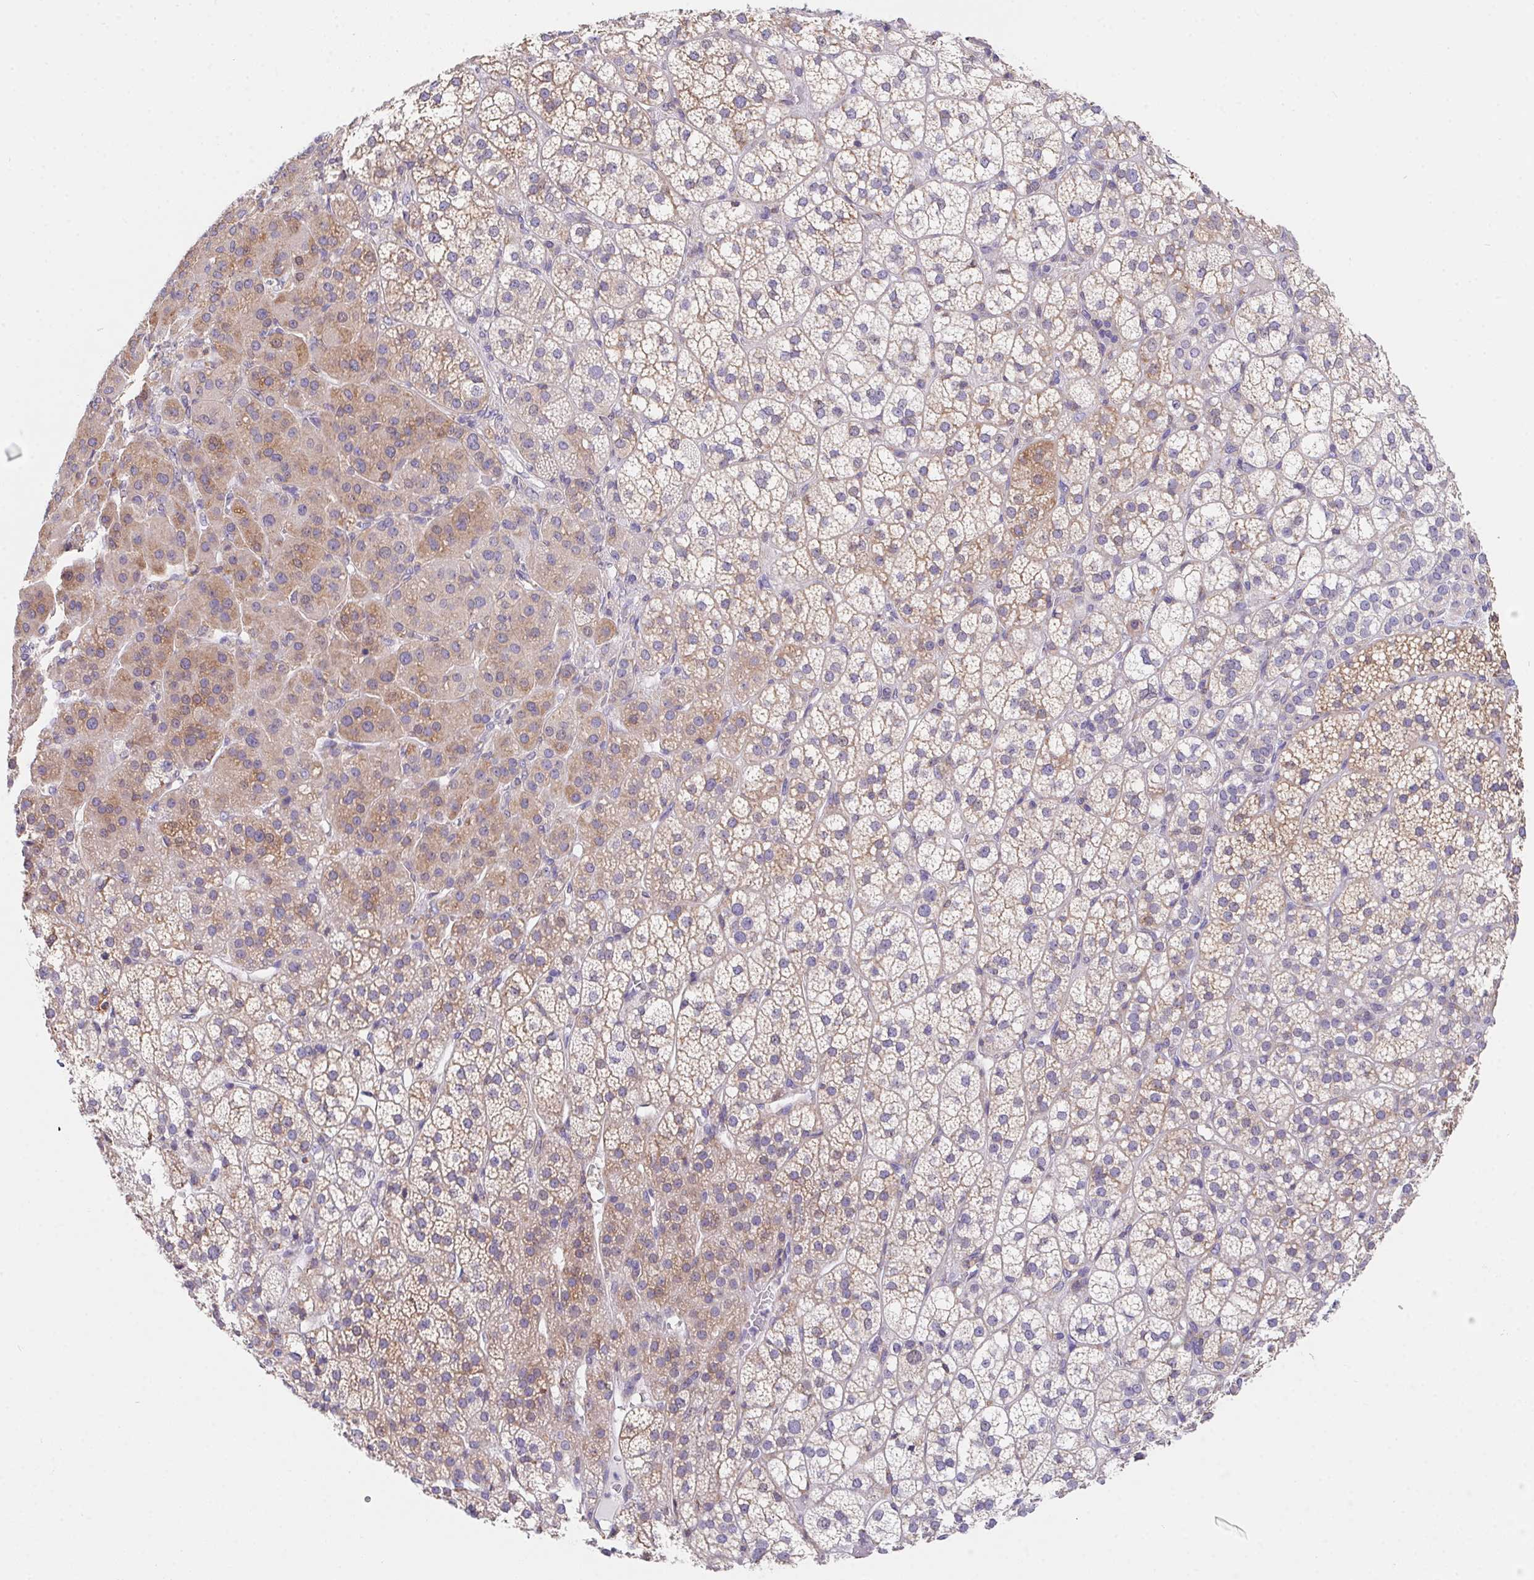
{"staining": {"intensity": "moderate", "quantity": "25%-75%", "location": "cytoplasmic/membranous"}, "tissue": "adrenal gland", "cell_type": "Glandular cells", "image_type": "normal", "snomed": [{"axis": "morphology", "description": "Normal tissue, NOS"}, {"axis": "topography", "description": "Adrenal gland"}], "caption": "Benign adrenal gland exhibits moderate cytoplasmic/membranous staining in about 25%-75% of glandular cells, visualized by immunohistochemistry.", "gene": "ADAM8", "patient": {"sex": "female", "age": 60}}